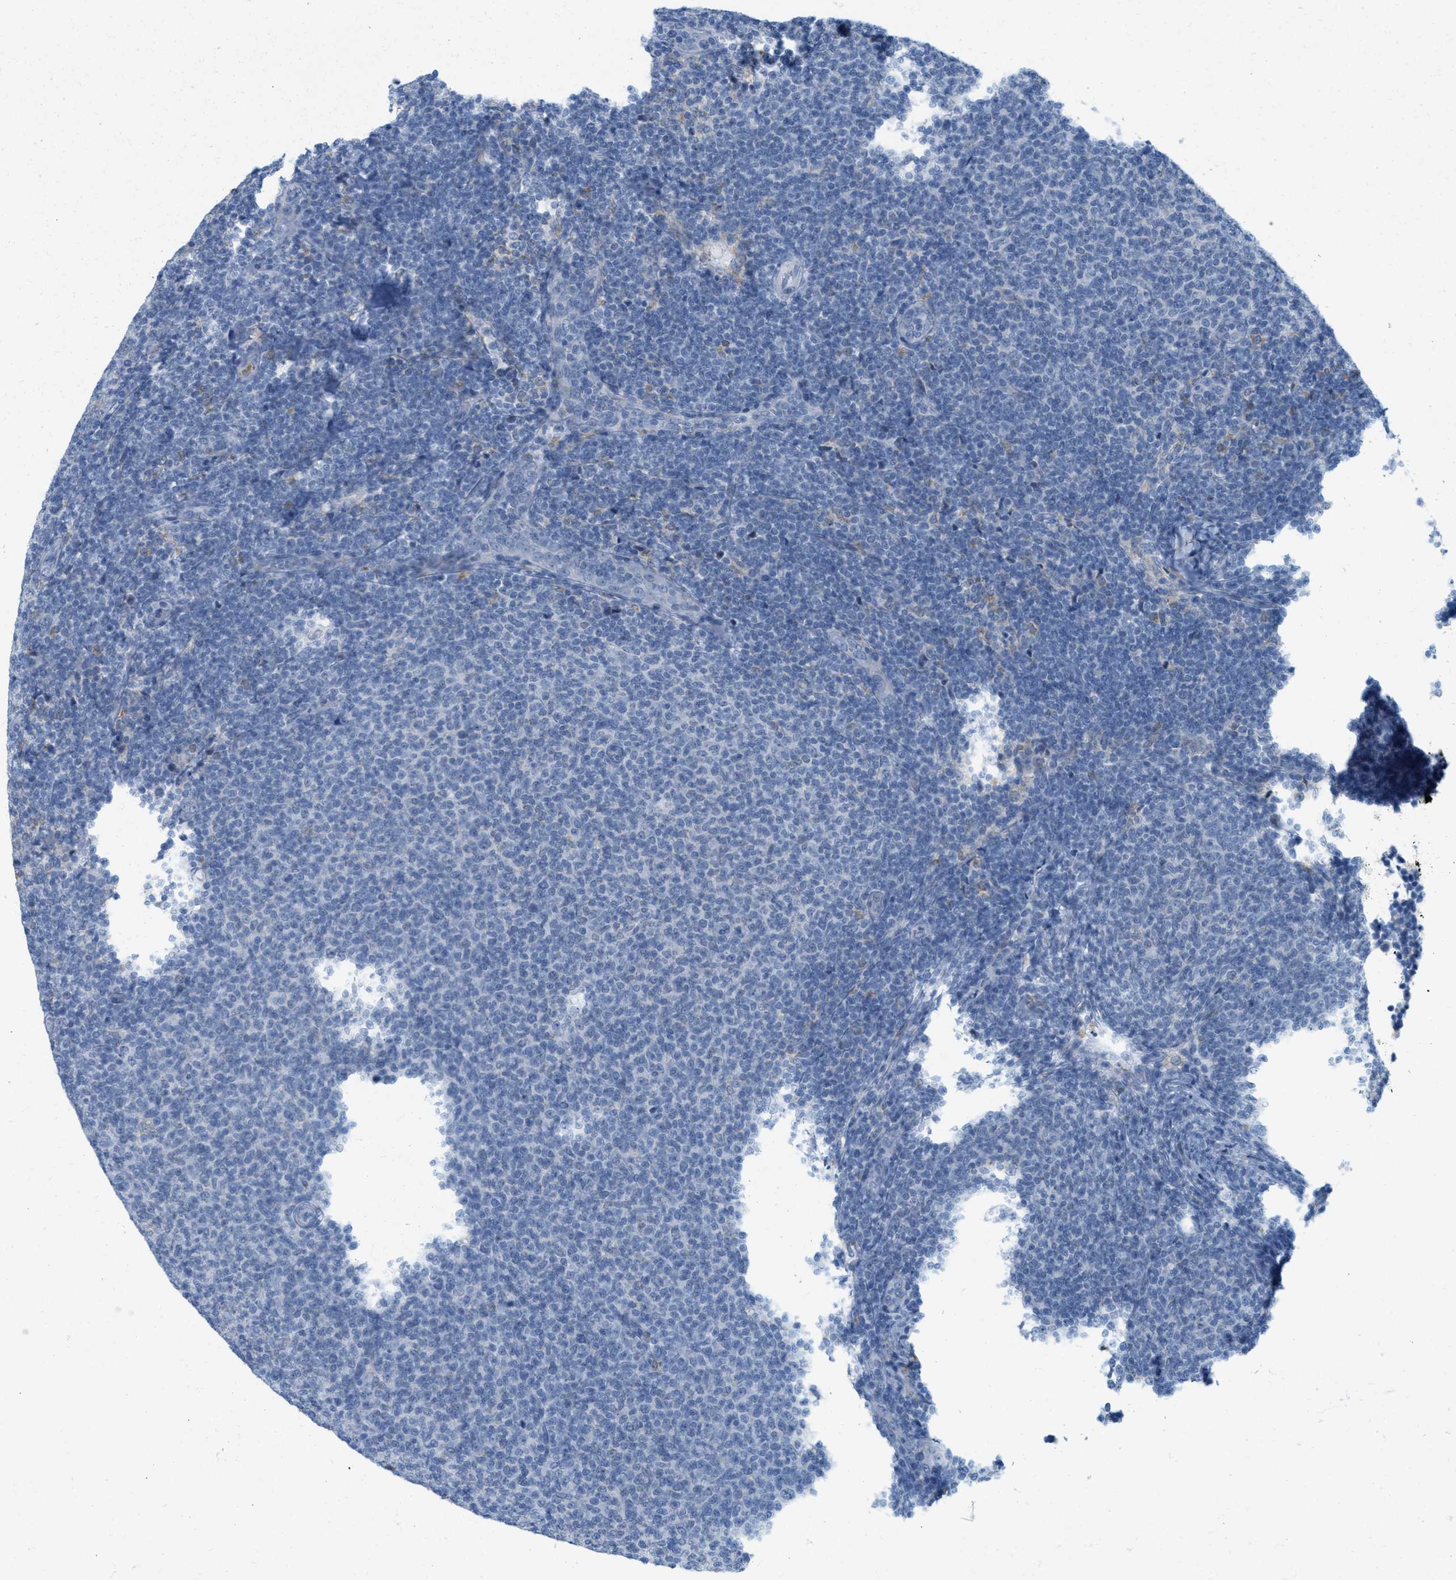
{"staining": {"intensity": "negative", "quantity": "none", "location": "none"}, "tissue": "lymphoma", "cell_type": "Tumor cells", "image_type": "cancer", "snomed": [{"axis": "morphology", "description": "Malignant lymphoma, non-Hodgkin's type, Low grade"}, {"axis": "topography", "description": "Lymph node"}], "caption": "DAB (3,3'-diaminobenzidine) immunohistochemical staining of human lymphoma demonstrates no significant staining in tumor cells.", "gene": "TEX264", "patient": {"sex": "male", "age": 66}}